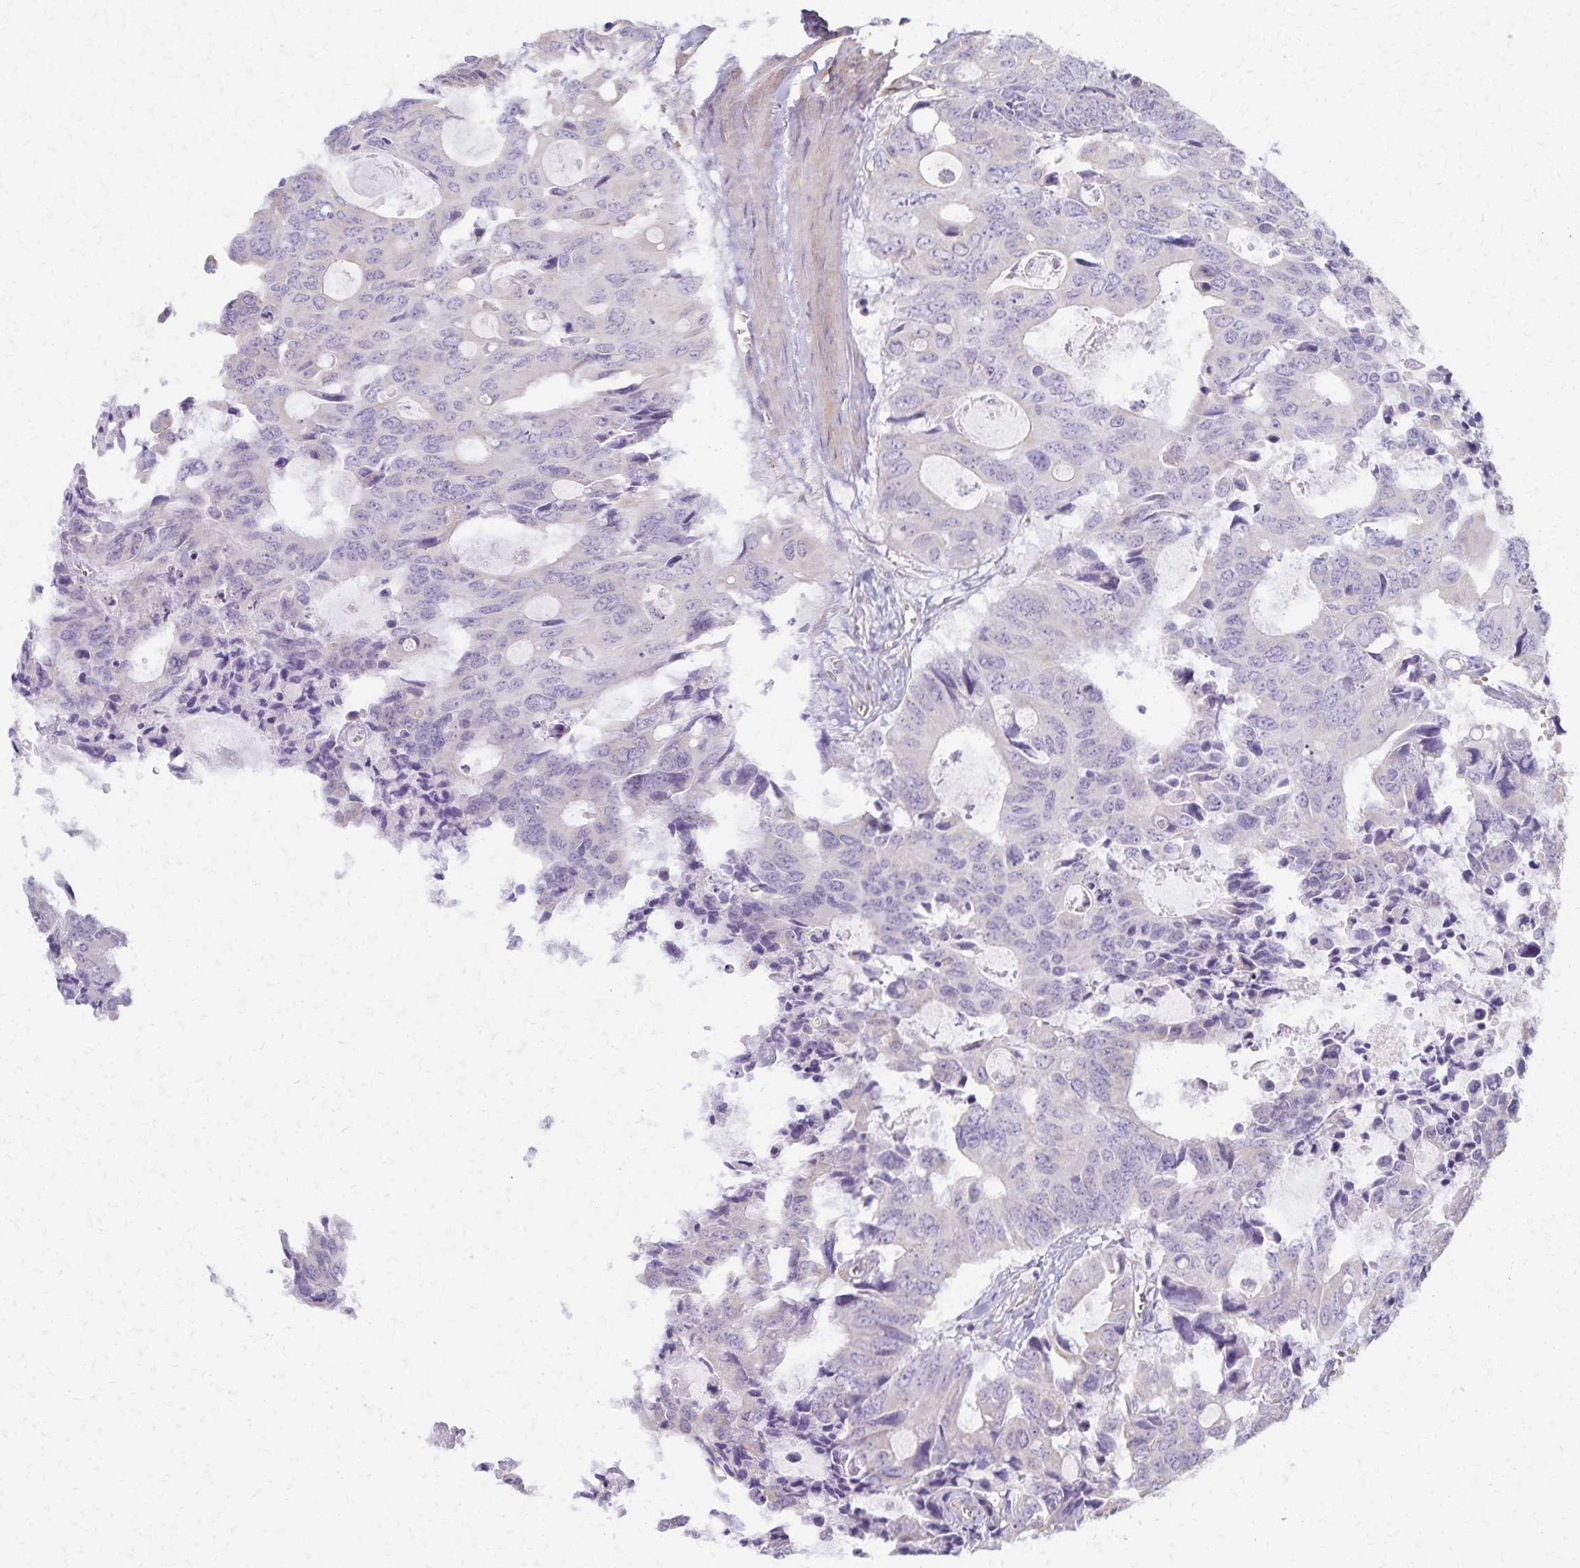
{"staining": {"intensity": "negative", "quantity": "none", "location": "none"}, "tissue": "colorectal cancer", "cell_type": "Tumor cells", "image_type": "cancer", "snomed": [{"axis": "morphology", "description": "Adenocarcinoma, NOS"}, {"axis": "topography", "description": "Rectum"}], "caption": "Immunohistochemical staining of adenocarcinoma (colorectal) demonstrates no significant positivity in tumor cells. (DAB (3,3'-diaminobenzidine) immunohistochemistry (IHC), high magnification).", "gene": "KISS1", "patient": {"sex": "male", "age": 76}}